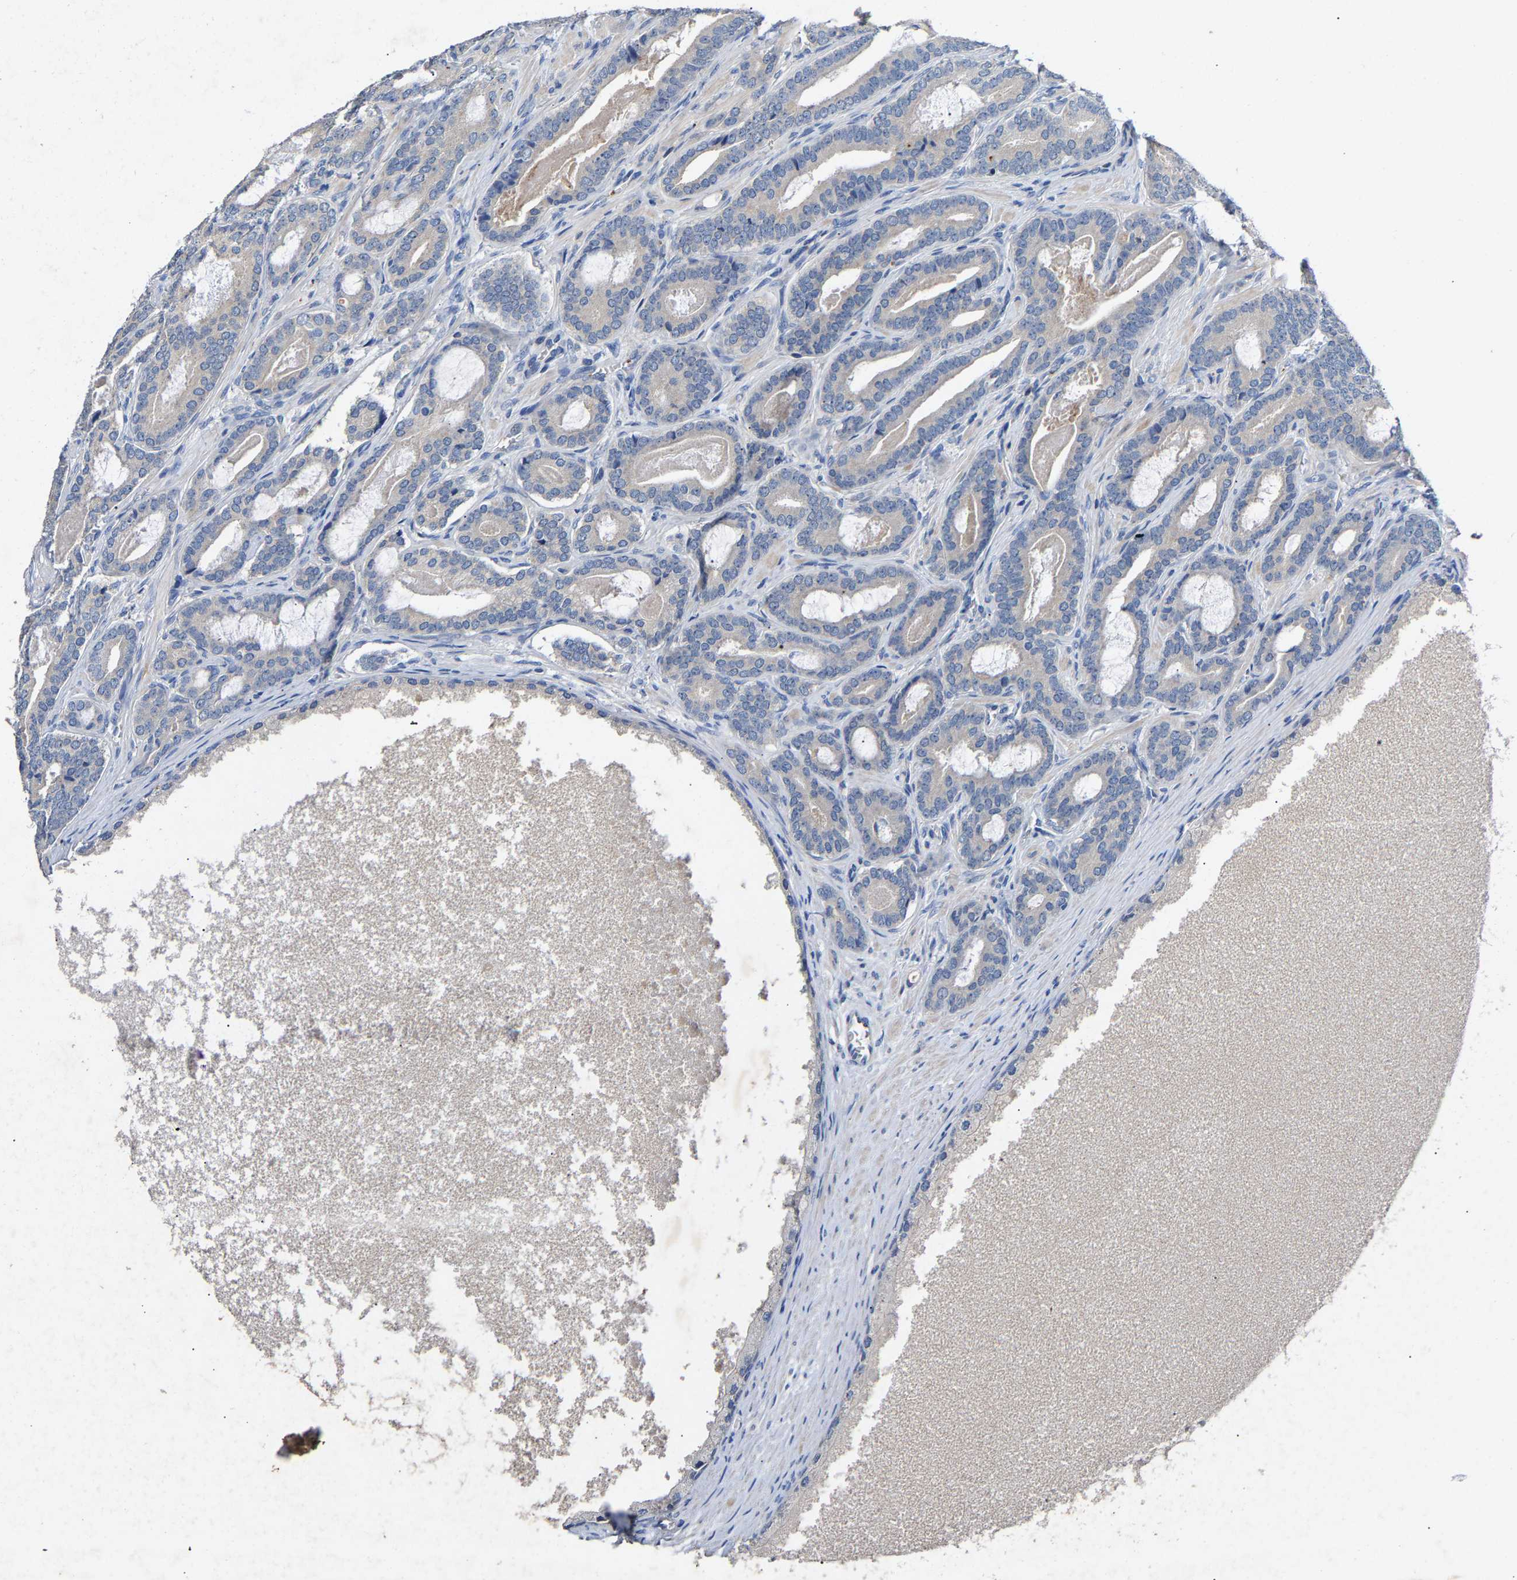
{"staining": {"intensity": "negative", "quantity": "none", "location": "none"}, "tissue": "prostate cancer", "cell_type": "Tumor cells", "image_type": "cancer", "snomed": [{"axis": "morphology", "description": "Adenocarcinoma, High grade"}, {"axis": "topography", "description": "Prostate"}], "caption": "This is an IHC photomicrograph of human prostate adenocarcinoma (high-grade). There is no expression in tumor cells.", "gene": "CCDC171", "patient": {"sex": "male", "age": 60}}